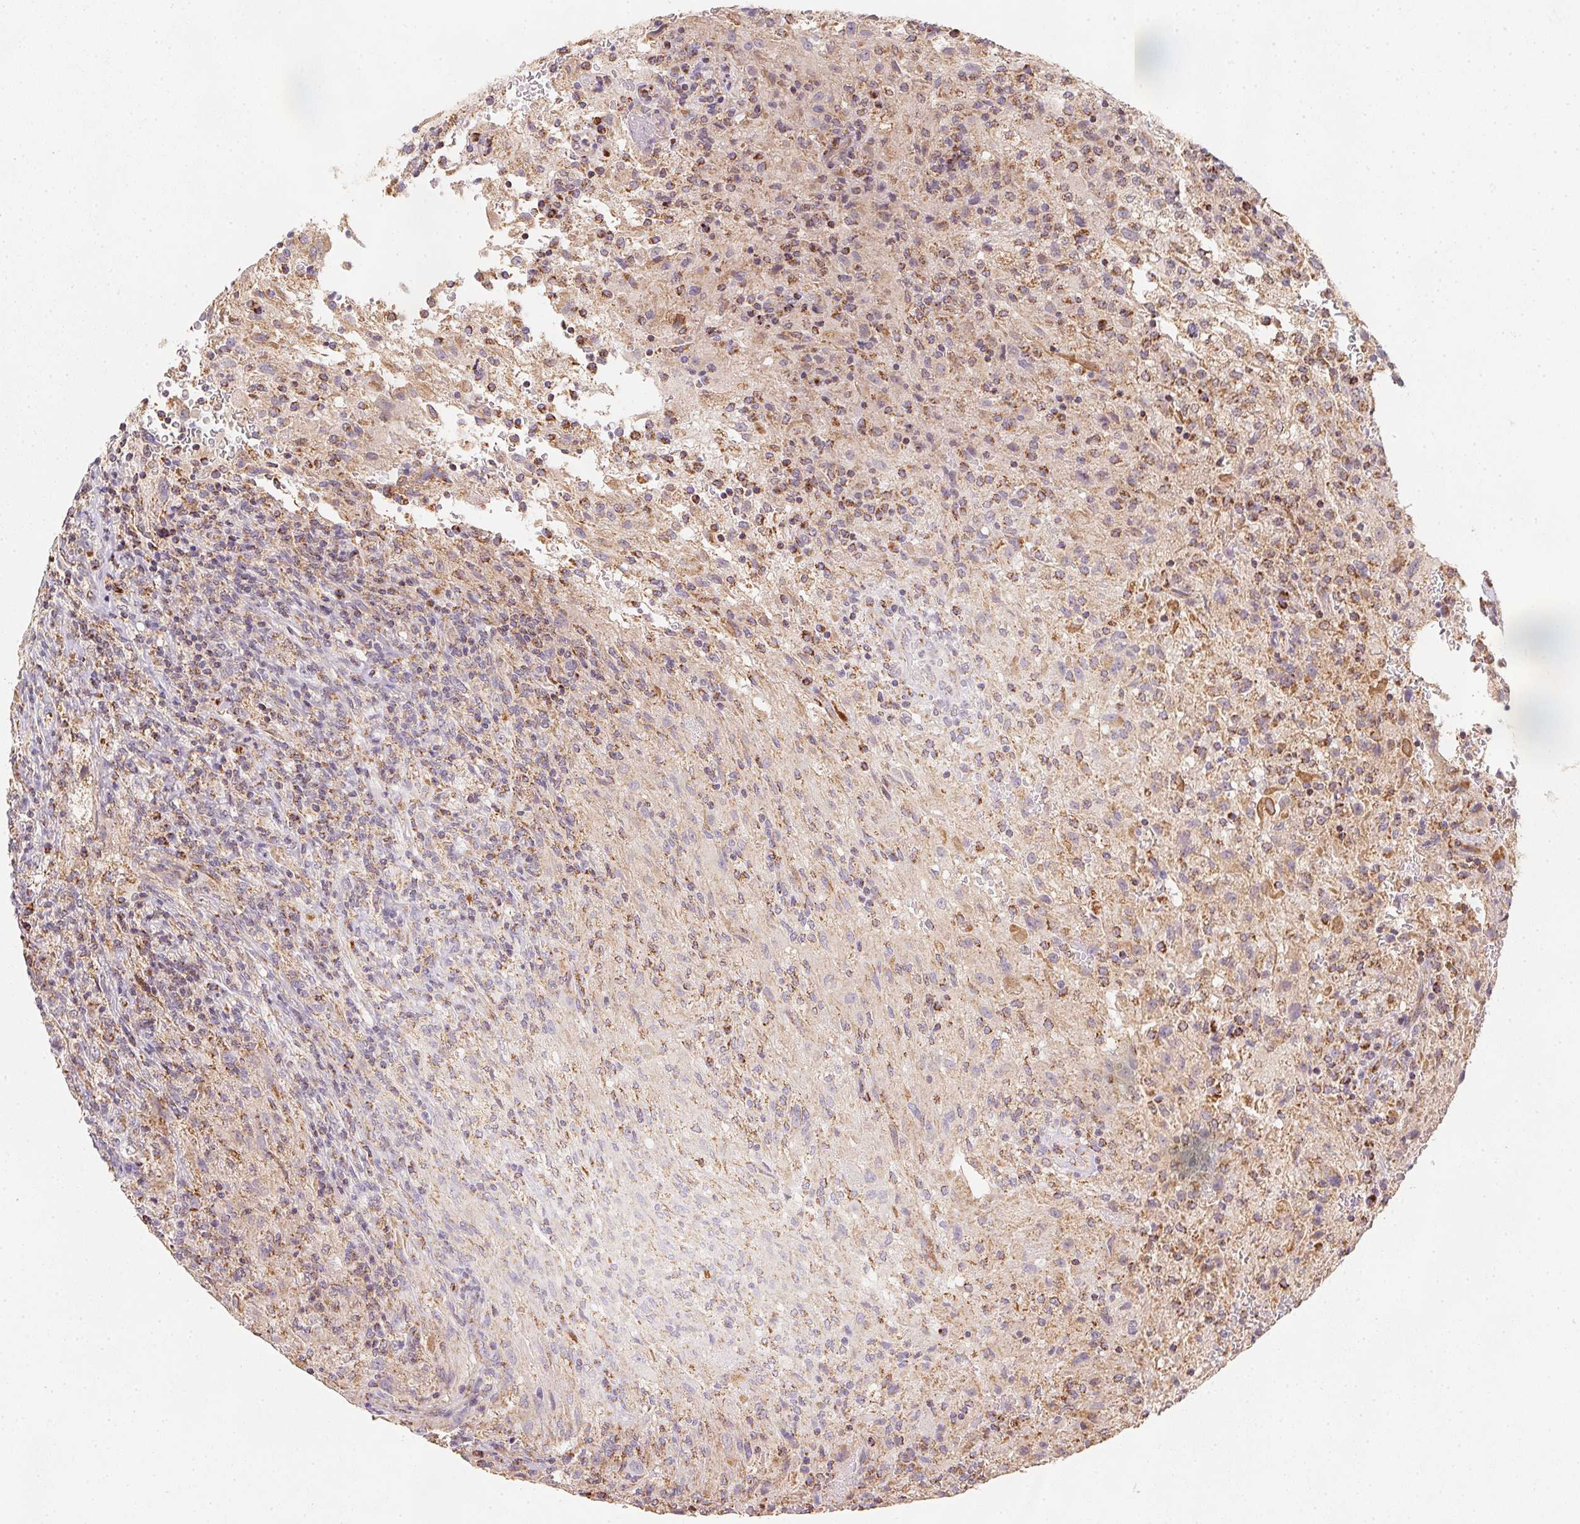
{"staining": {"intensity": "moderate", "quantity": "<25%", "location": "cytoplasmic/membranous"}, "tissue": "glioma", "cell_type": "Tumor cells", "image_type": "cancer", "snomed": [{"axis": "morphology", "description": "Glioma, malignant, High grade"}, {"axis": "topography", "description": "Brain"}], "caption": "The micrograph reveals staining of malignant glioma (high-grade), revealing moderate cytoplasmic/membranous protein positivity (brown color) within tumor cells. Using DAB (3,3'-diaminobenzidine) (brown) and hematoxylin (blue) stains, captured at high magnification using brightfield microscopy.", "gene": "NDUFS6", "patient": {"sex": "male", "age": 68}}